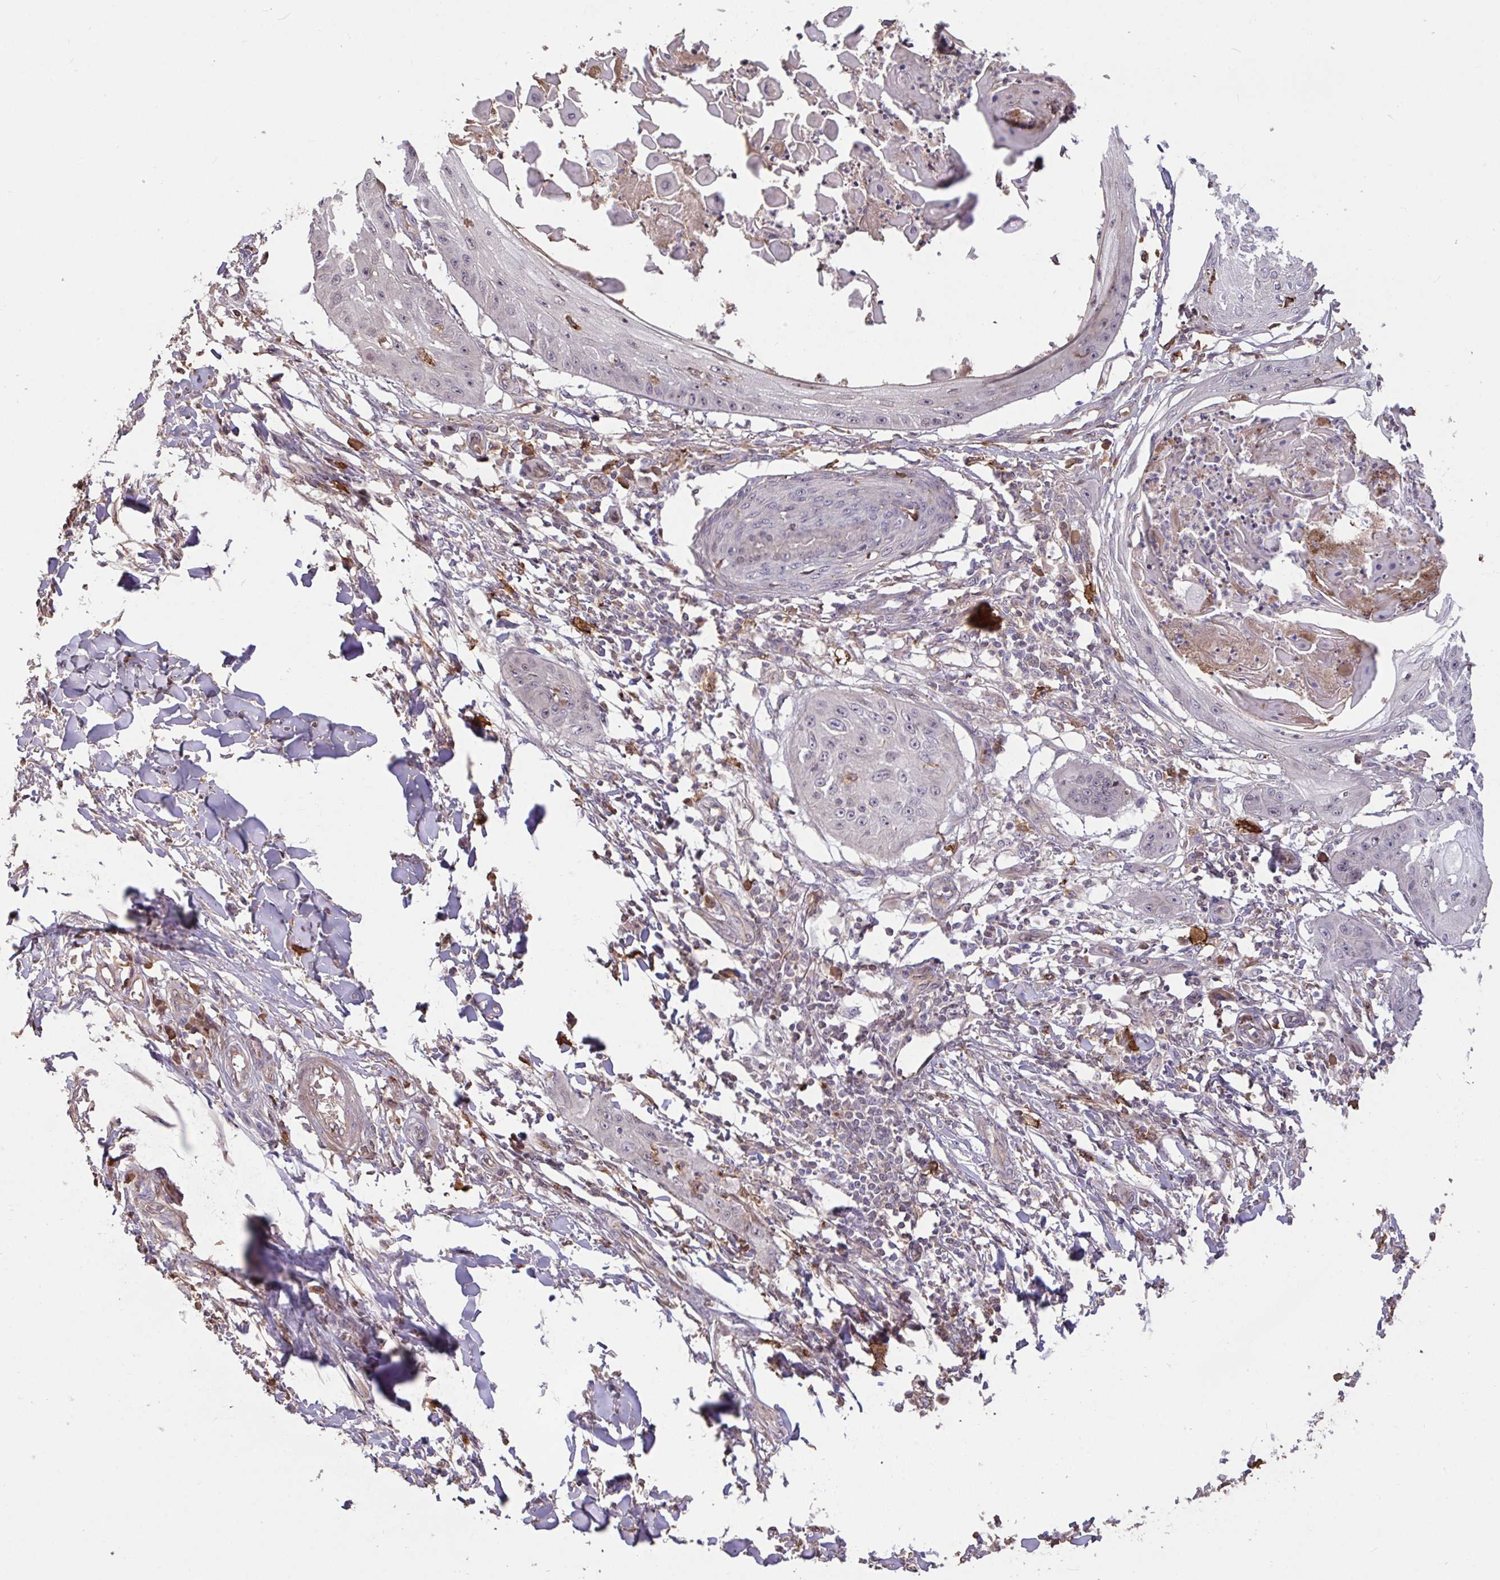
{"staining": {"intensity": "negative", "quantity": "none", "location": "none"}, "tissue": "skin cancer", "cell_type": "Tumor cells", "image_type": "cancer", "snomed": [{"axis": "morphology", "description": "Squamous cell carcinoma, NOS"}, {"axis": "topography", "description": "Skin"}], "caption": "This is a histopathology image of immunohistochemistry (IHC) staining of skin cancer, which shows no staining in tumor cells.", "gene": "FCER1A", "patient": {"sex": "male", "age": 70}}